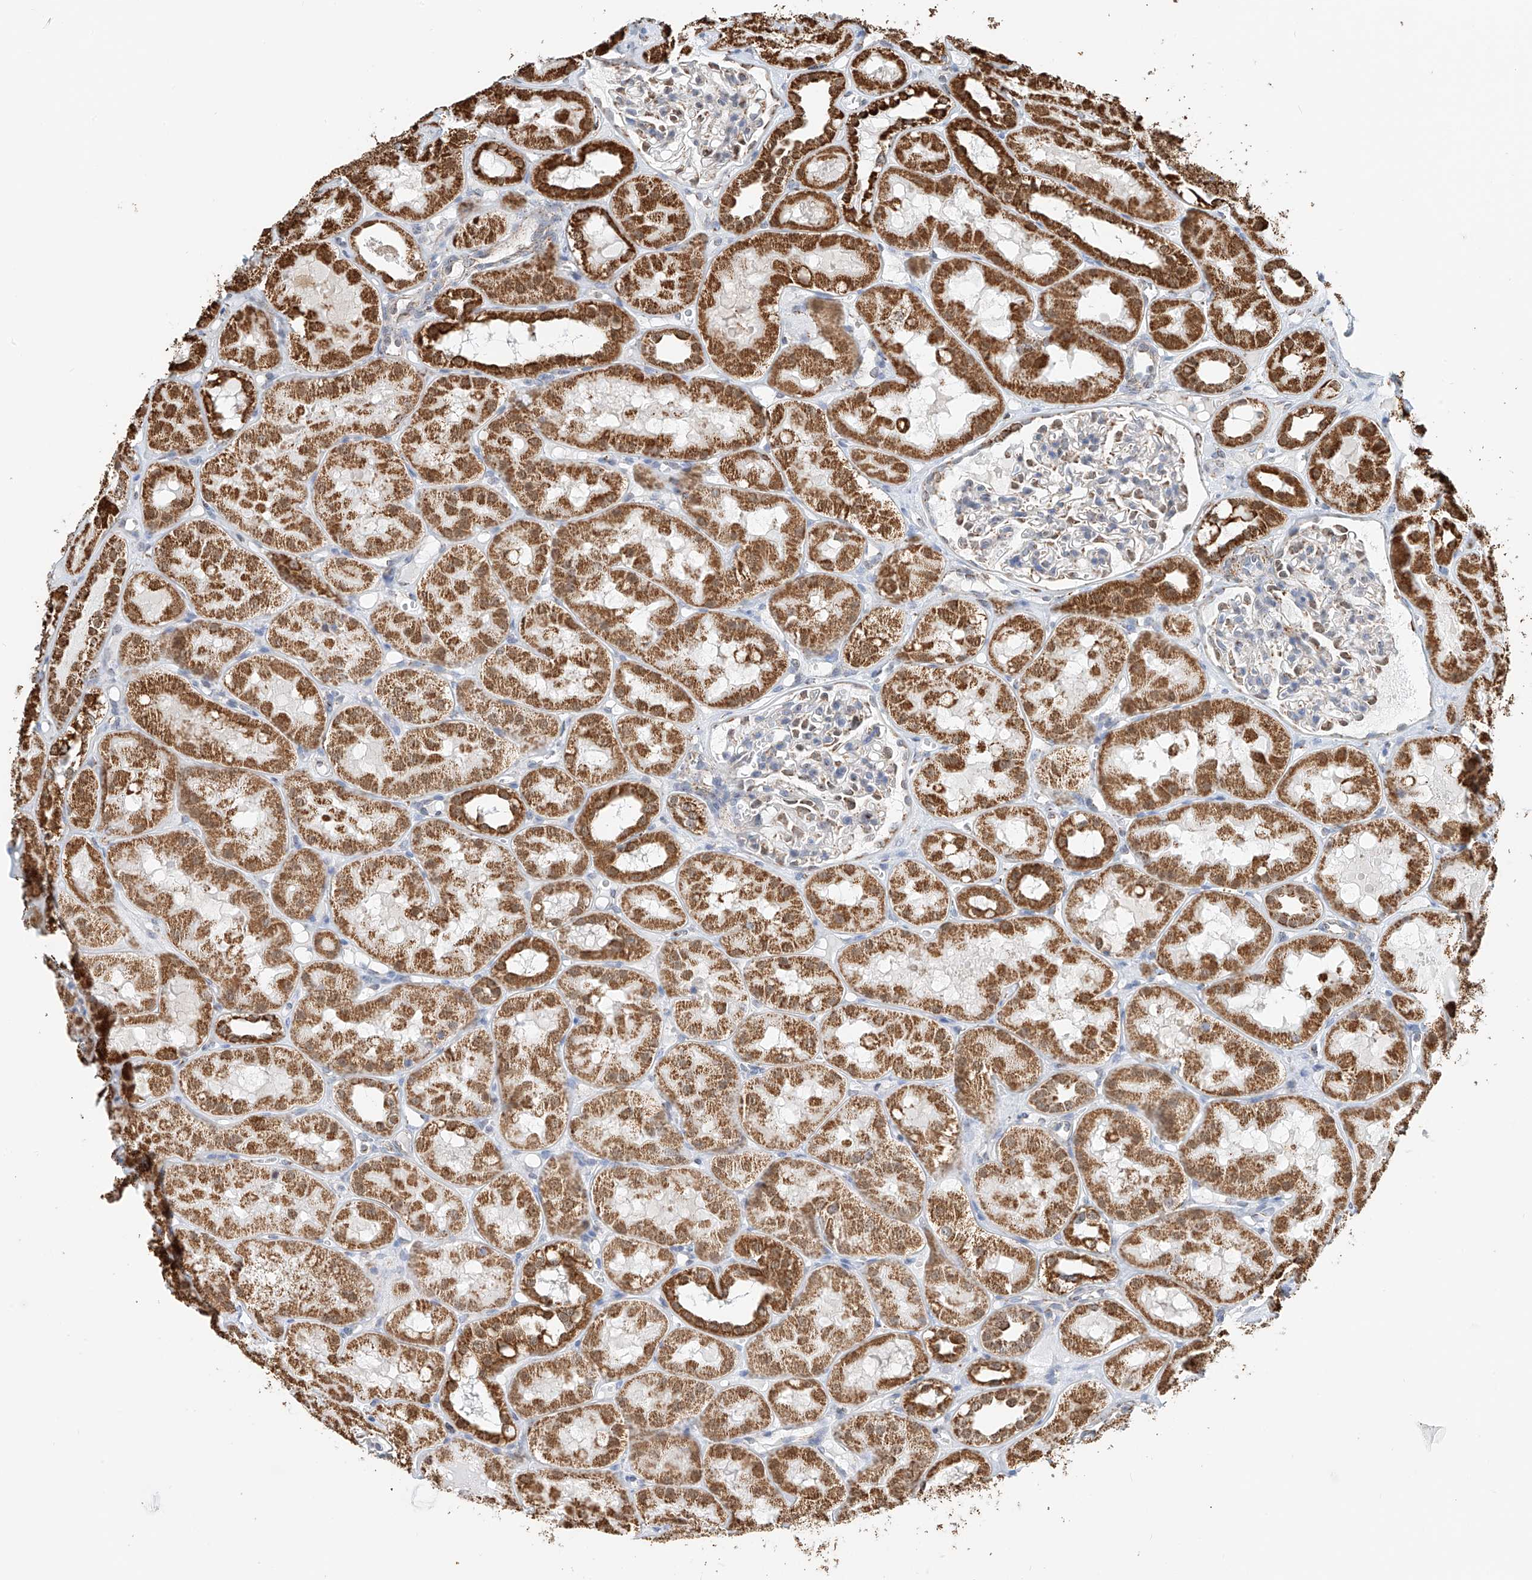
{"staining": {"intensity": "negative", "quantity": "none", "location": "none"}, "tissue": "kidney", "cell_type": "Cells in glomeruli", "image_type": "normal", "snomed": [{"axis": "morphology", "description": "Normal tissue, NOS"}, {"axis": "topography", "description": "Kidney"}], "caption": "Kidney stained for a protein using IHC reveals no staining cells in glomeruli.", "gene": "PPA2", "patient": {"sex": "male", "age": 16}}